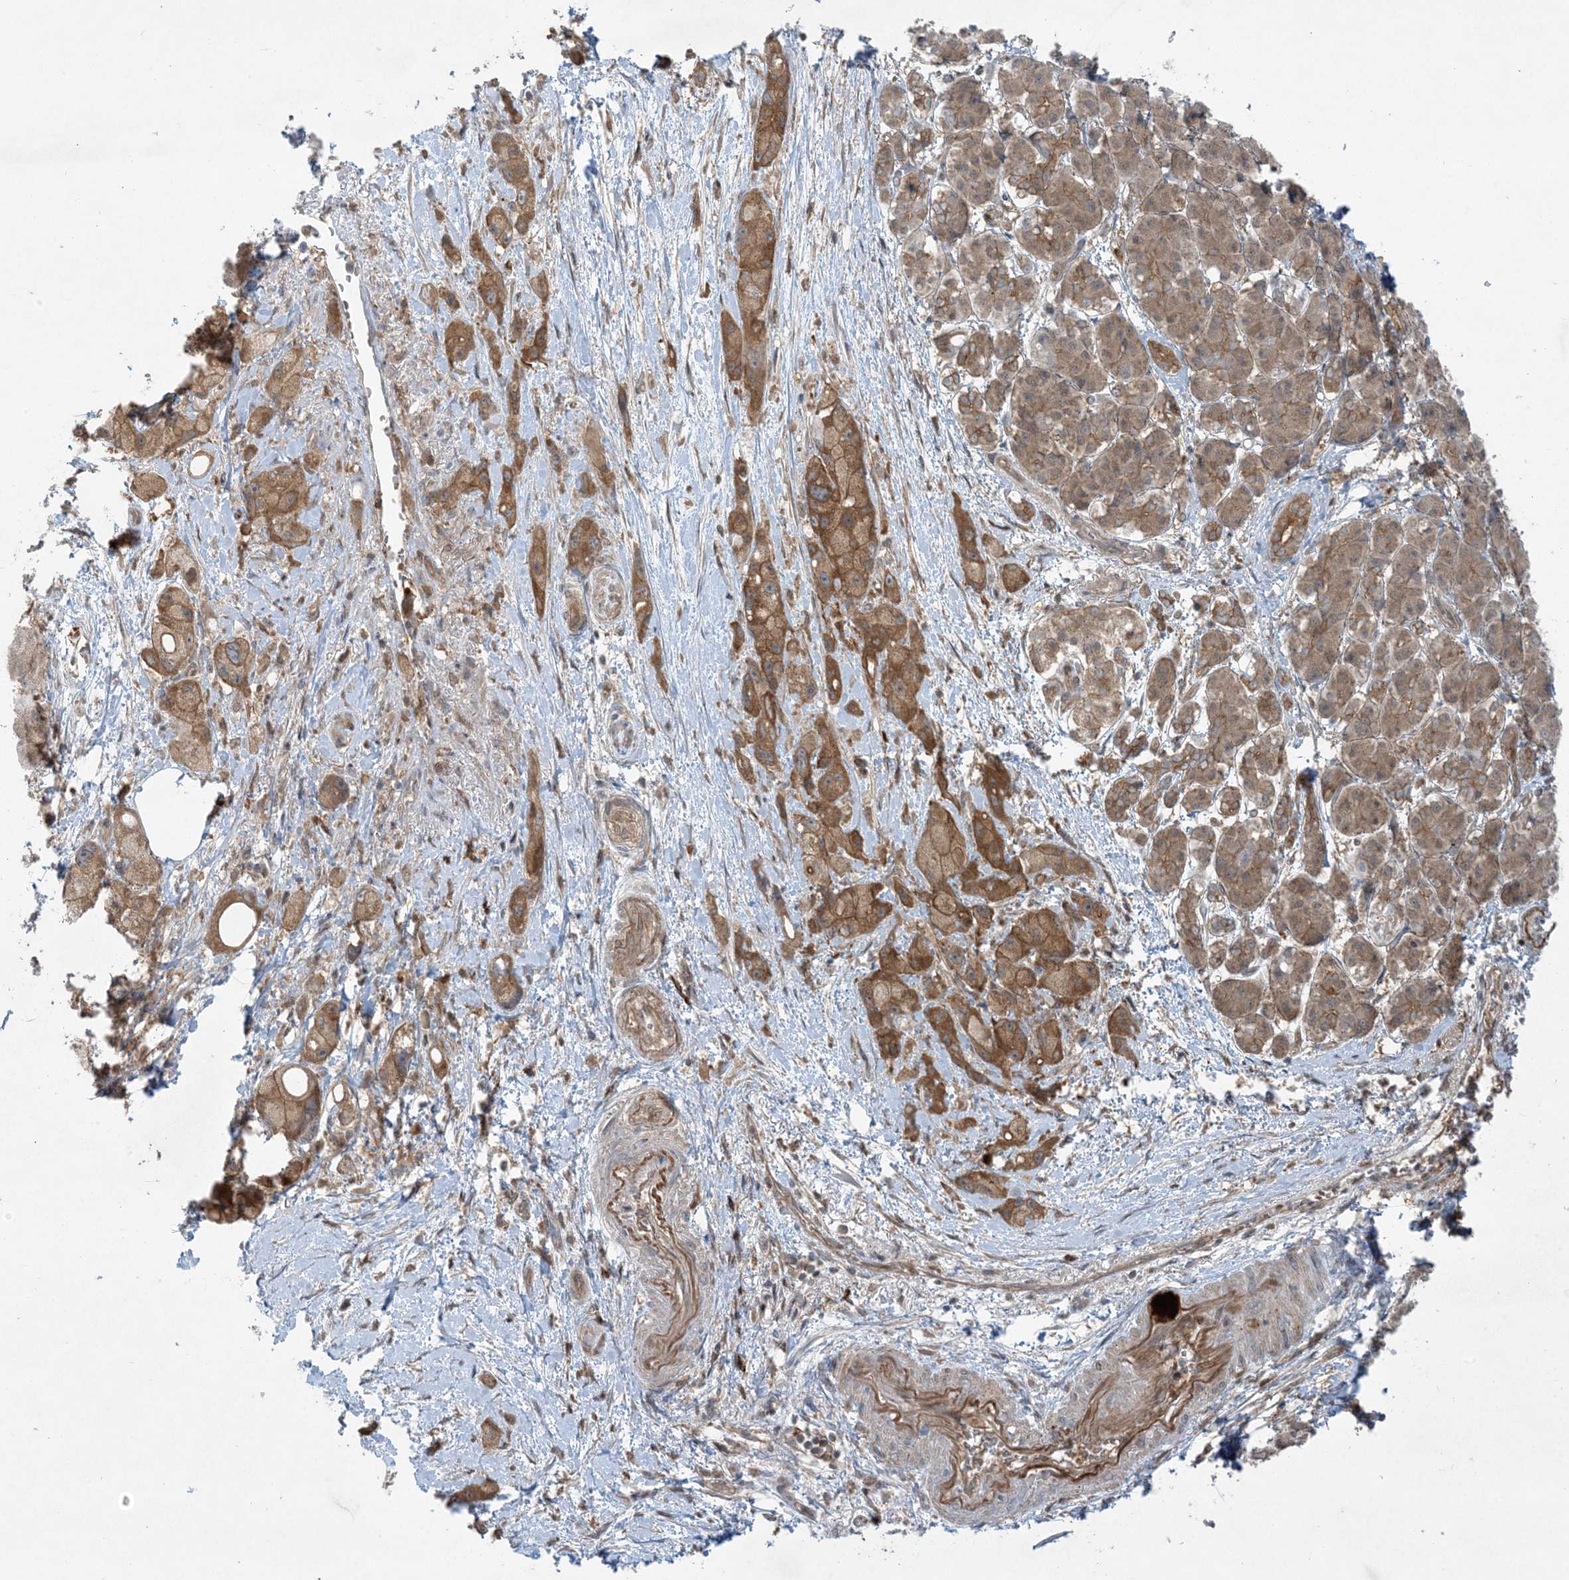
{"staining": {"intensity": "moderate", "quantity": ">75%", "location": "cytoplasmic/membranous"}, "tissue": "pancreatic cancer", "cell_type": "Tumor cells", "image_type": "cancer", "snomed": [{"axis": "morphology", "description": "Normal tissue, NOS"}, {"axis": "morphology", "description": "Adenocarcinoma, NOS"}, {"axis": "topography", "description": "Pancreas"}], "caption": "Protein analysis of pancreatic adenocarcinoma tissue demonstrates moderate cytoplasmic/membranous staining in about >75% of tumor cells.", "gene": "STAM2", "patient": {"sex": "female", "age": 68}}